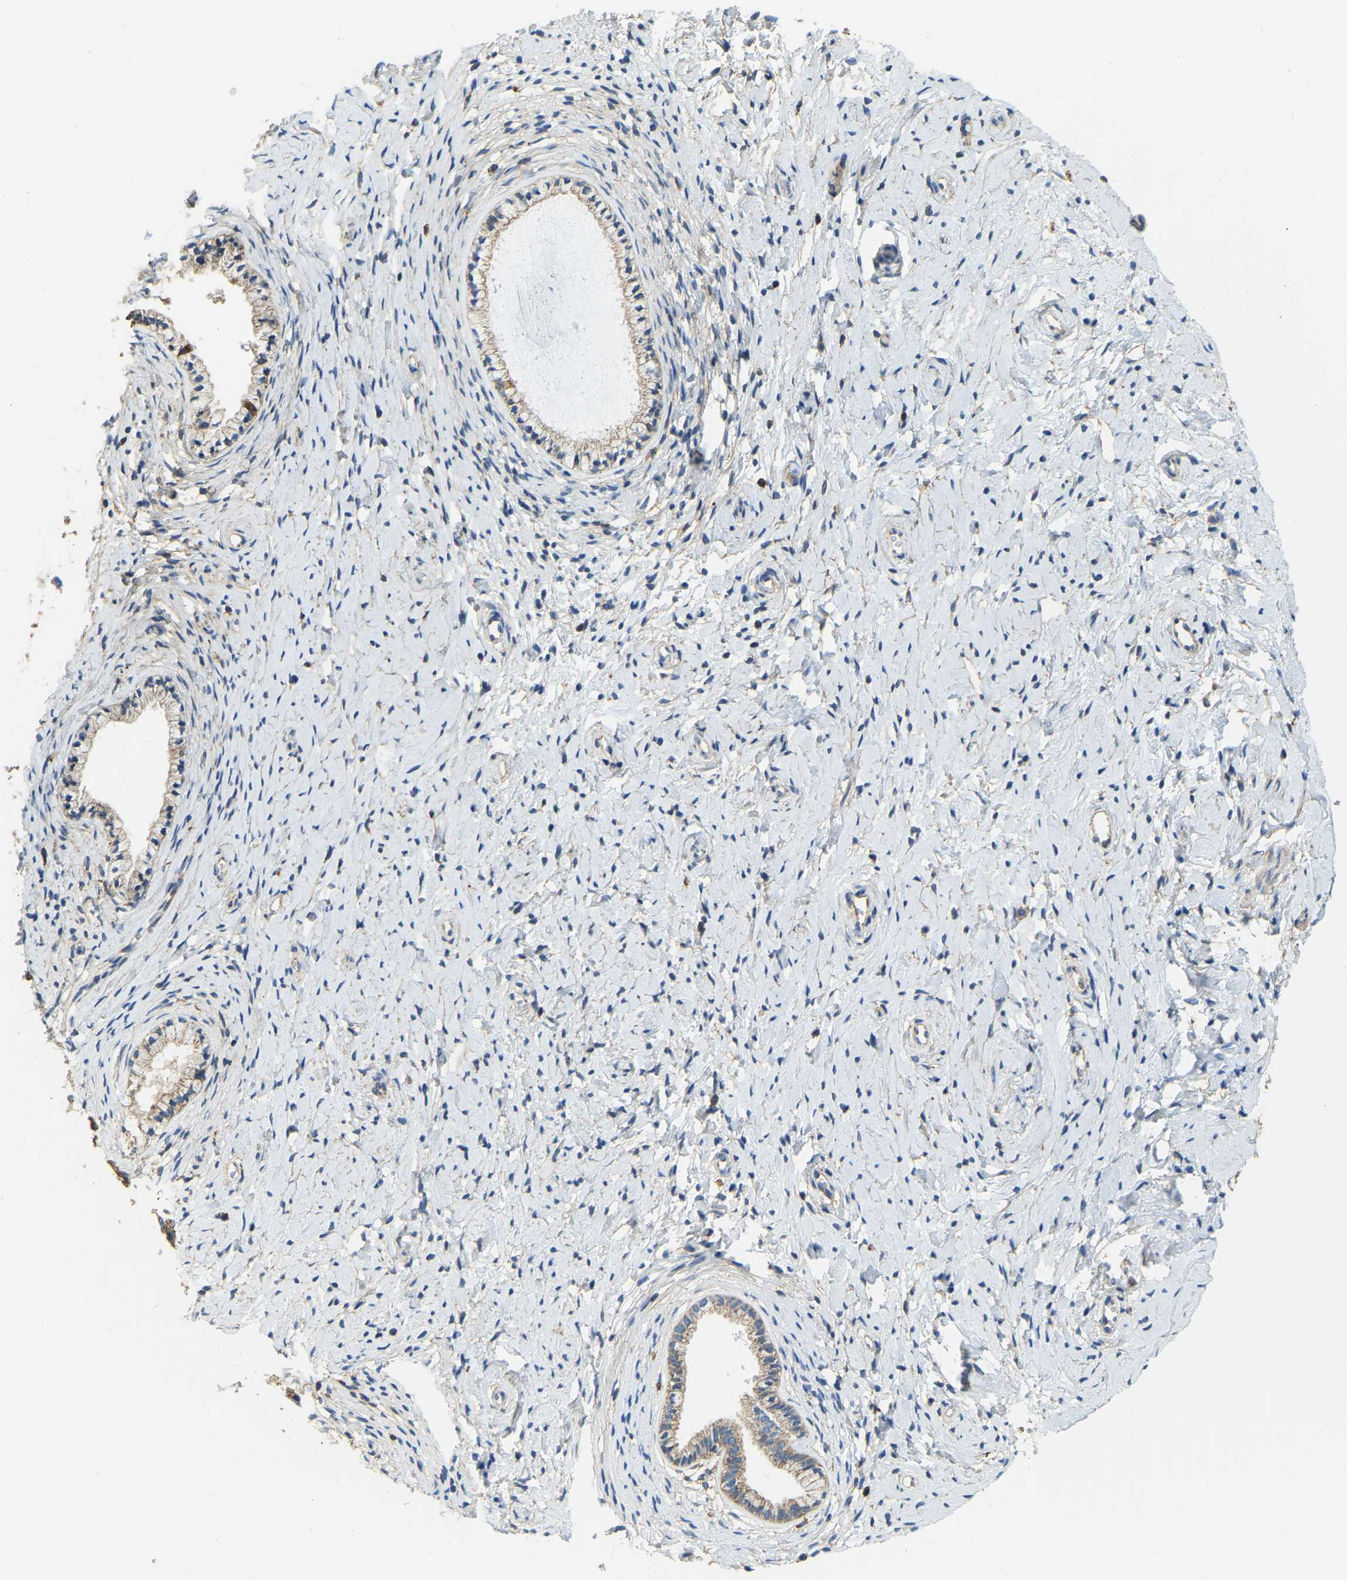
{"staining": {"intensity": "moderate", "quantity": ">75%", "location": "cytoplasmic/membranous"}, "tissue": "cervix", "cell_type": "Glandular cells", "image_type": "normal", "snomed": [{"axis": "morphology", "description": "Normal tissue, NOS"}, {"axis": "topography", "description": "Cervix"}], "caption": "This histopathology image displays normal cervix stained with immunohistochemistry (IHC) to label a protein in brown. The cytoplasmic/membranous of glandular cells show moderate positivity for the protein. Nuclei are counter-stained blue.", "gene": "AHNAK", "patient": {"sex": "female", "age": 72}}